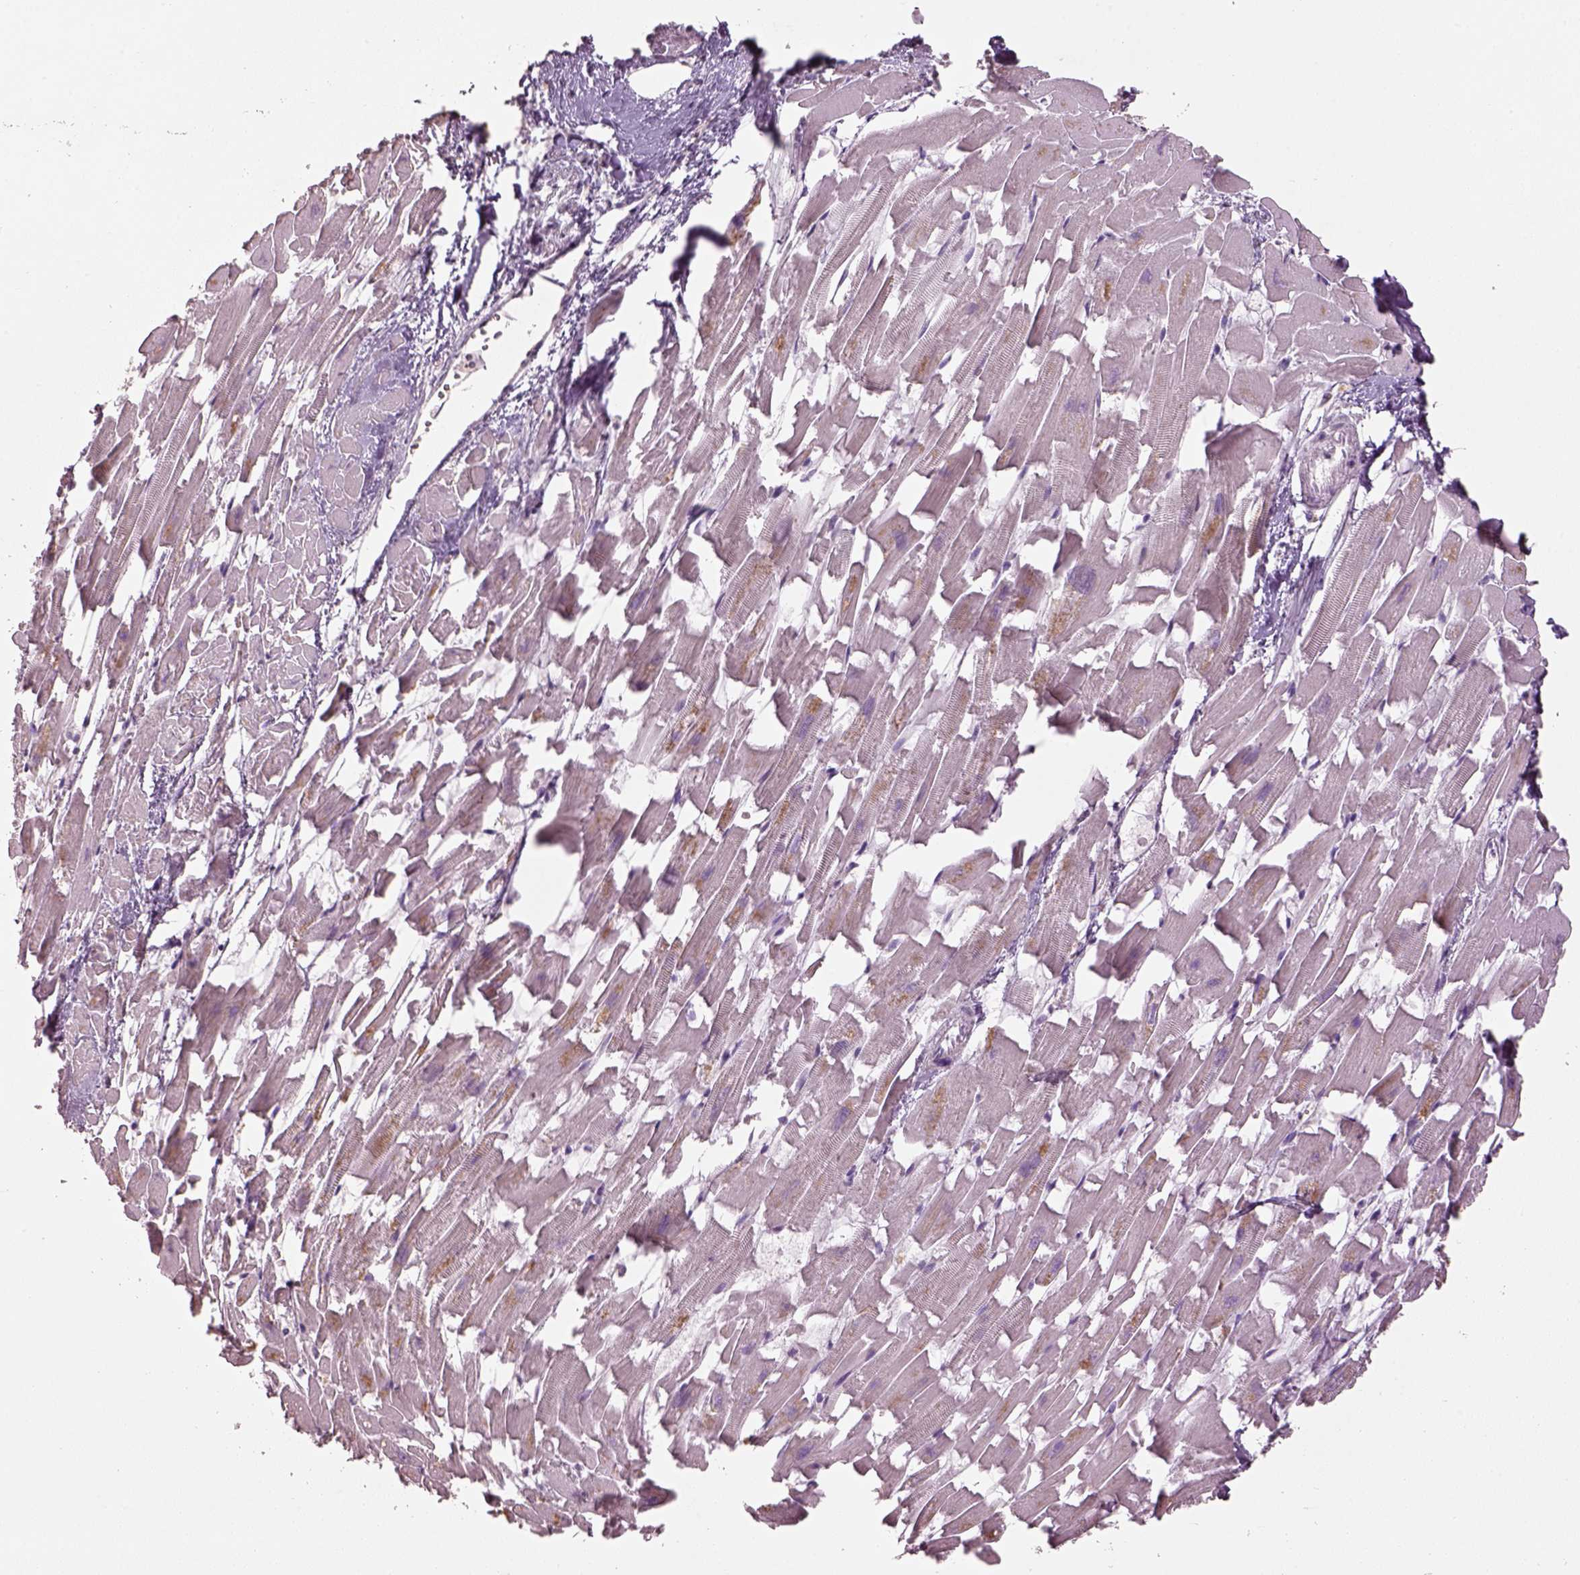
{"staining": {"intensity": "negative", "quantity": "none", "location": "none"}, "tissue": "heart muscle", "cell_type": "Cardiomyocytes", "image_type": "normal", "snomed": [{"axis": "morphology", "description": "Normal tissue, NOS"}, {"axis": "topography", "description": "Heart"}], "caption": "This is an immunohistochemistry photomicrograph of normal human heart muscle. There is no positivity in cardiomyocytes.", "gene": "KCNIP3", "patient": {"sex": "female", "age": 64}}